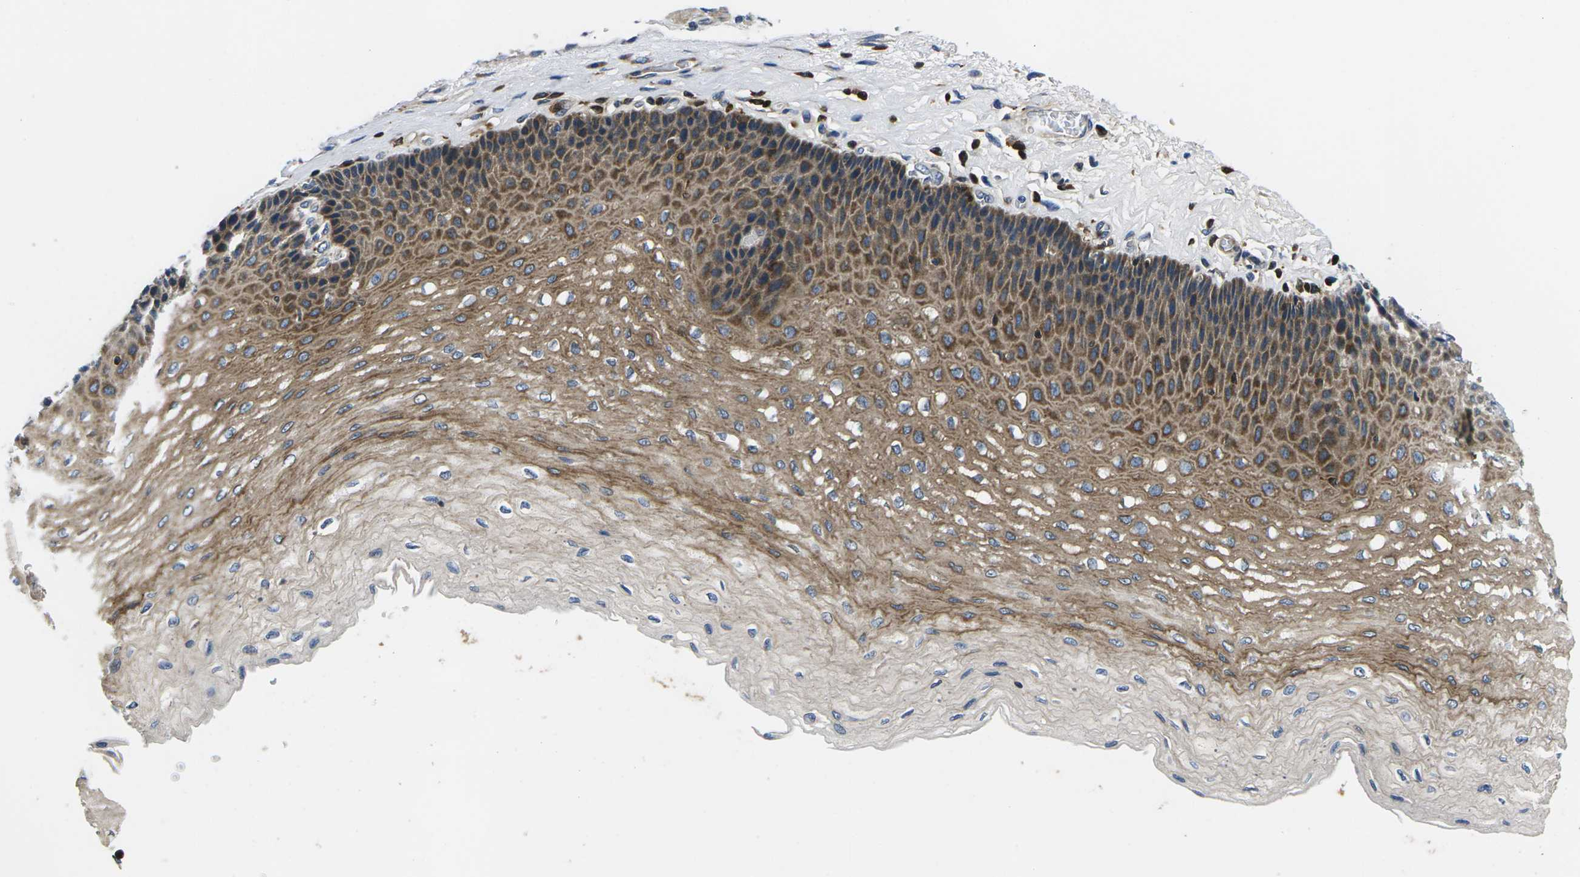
{"staining": {"intensity": "strong", "quantity": "25%-75%", "location": "cytoplasmic/membranous"}, "tissue": "esophagus", "cell_type": "Squamous epithelial cells", "image_type": "normal", "snomed": [{"axis": "morphology", "description": "Normal tissue, NOS"}, {"axis": "topography", "description": "Esophagus"}], "caption": "This photomicrograph shows IHC staining of benign human esophagus, with high strong cytoplasmic/membranous positivity in about 25%-75% of squamous epithelial cells.", "gene": "PLCE1", "patient": {"sex": "female", "age": 72}}